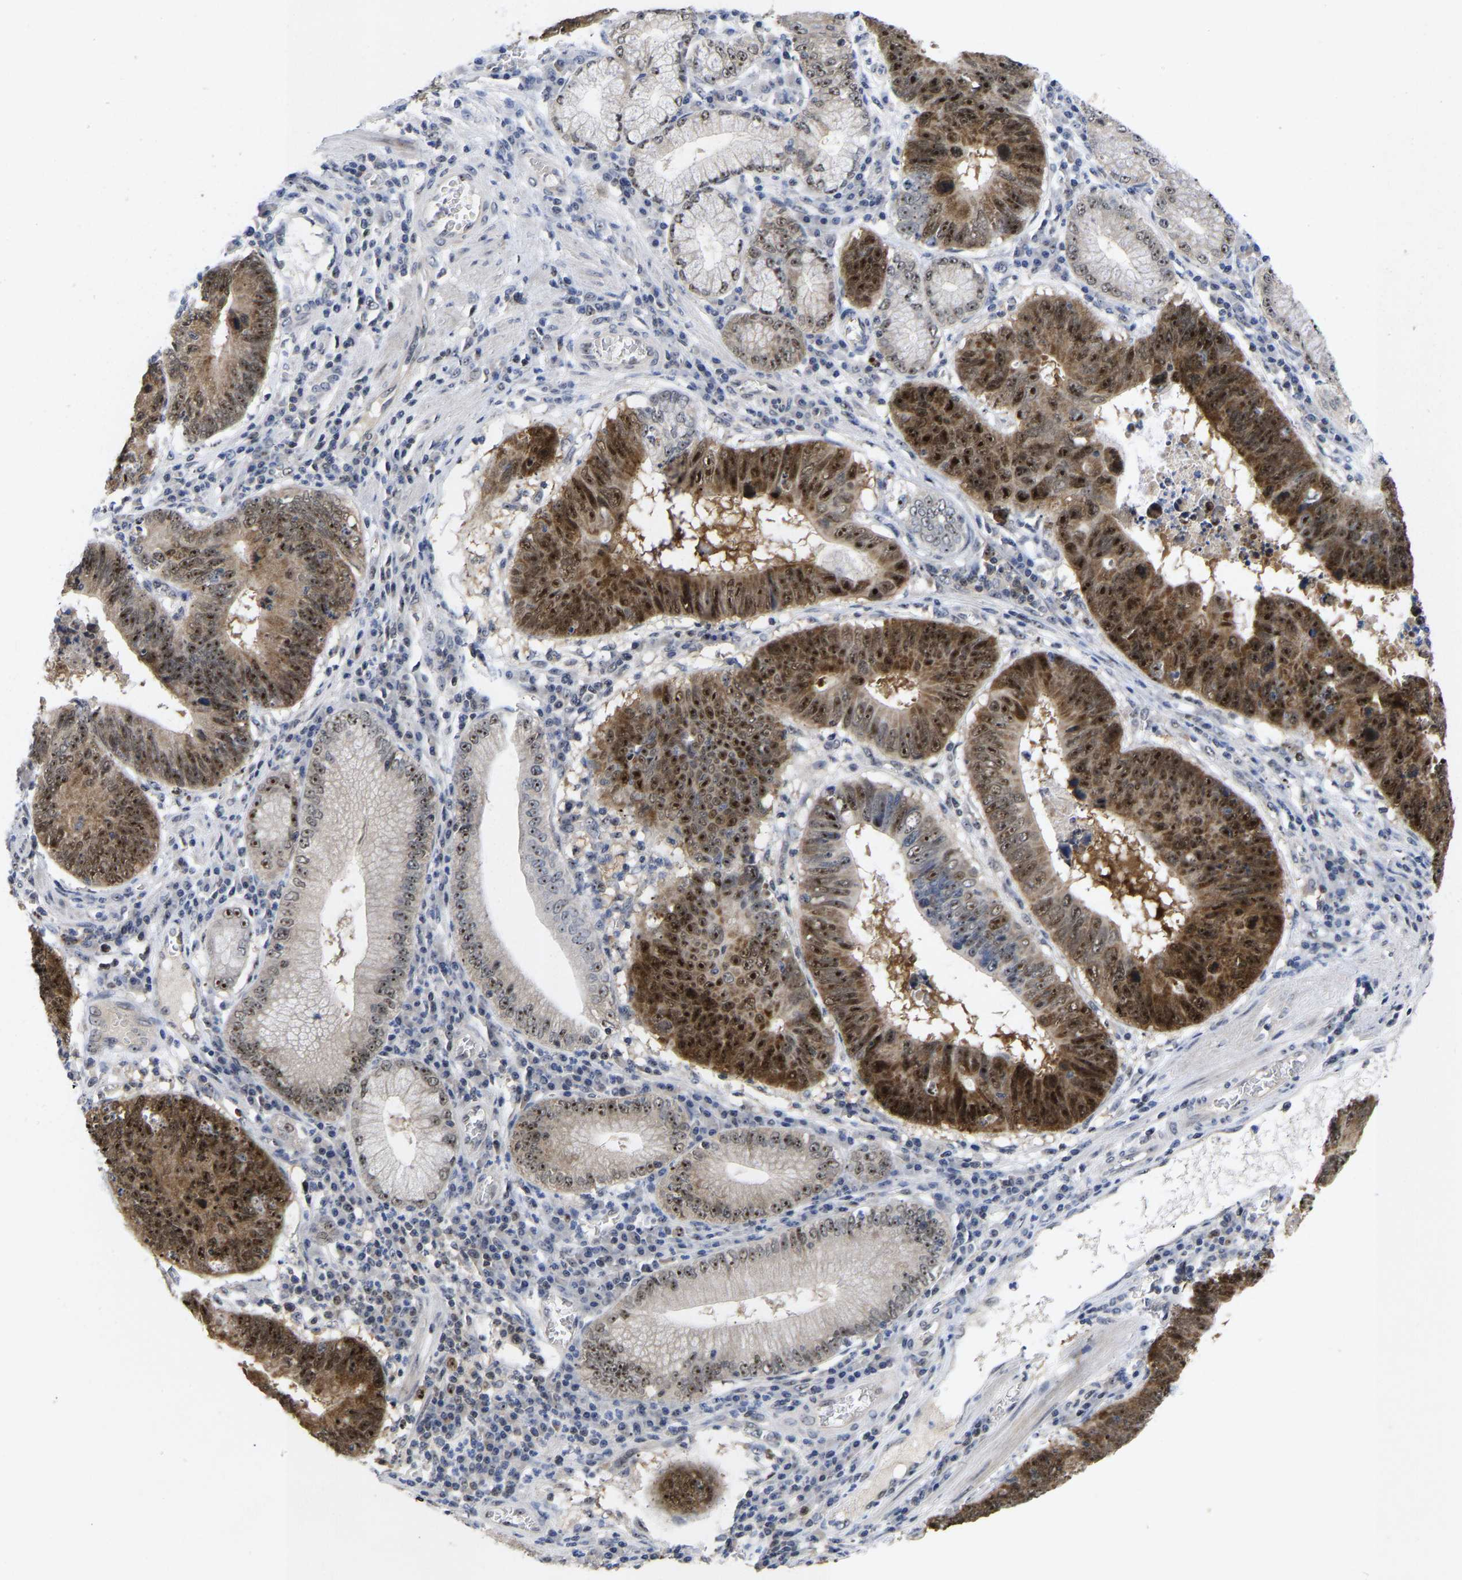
{"staining": {"intensity": "strong", "quantity": "25%-75%", "location": "cytoplasmic/membranous,nuclear"}, "tissue": "stomach cancer", "cell_type": "Tumor cells", "image_type": "cancer", "snomed": [{"axis": "morphology", "description": "Adenocarcinoma, NOS"}, {"axis": "topography", "description": "Stomach"}], "caption": "Approximately 25%-75% of tumor cells in human stomach cancer exhibit strong cytoplasmic/membranous and nuclear protein expression as visualized by brown immunohistochemical staining.", "gene": "NLE1", "patient": {"sex": "male", "age": 59}}